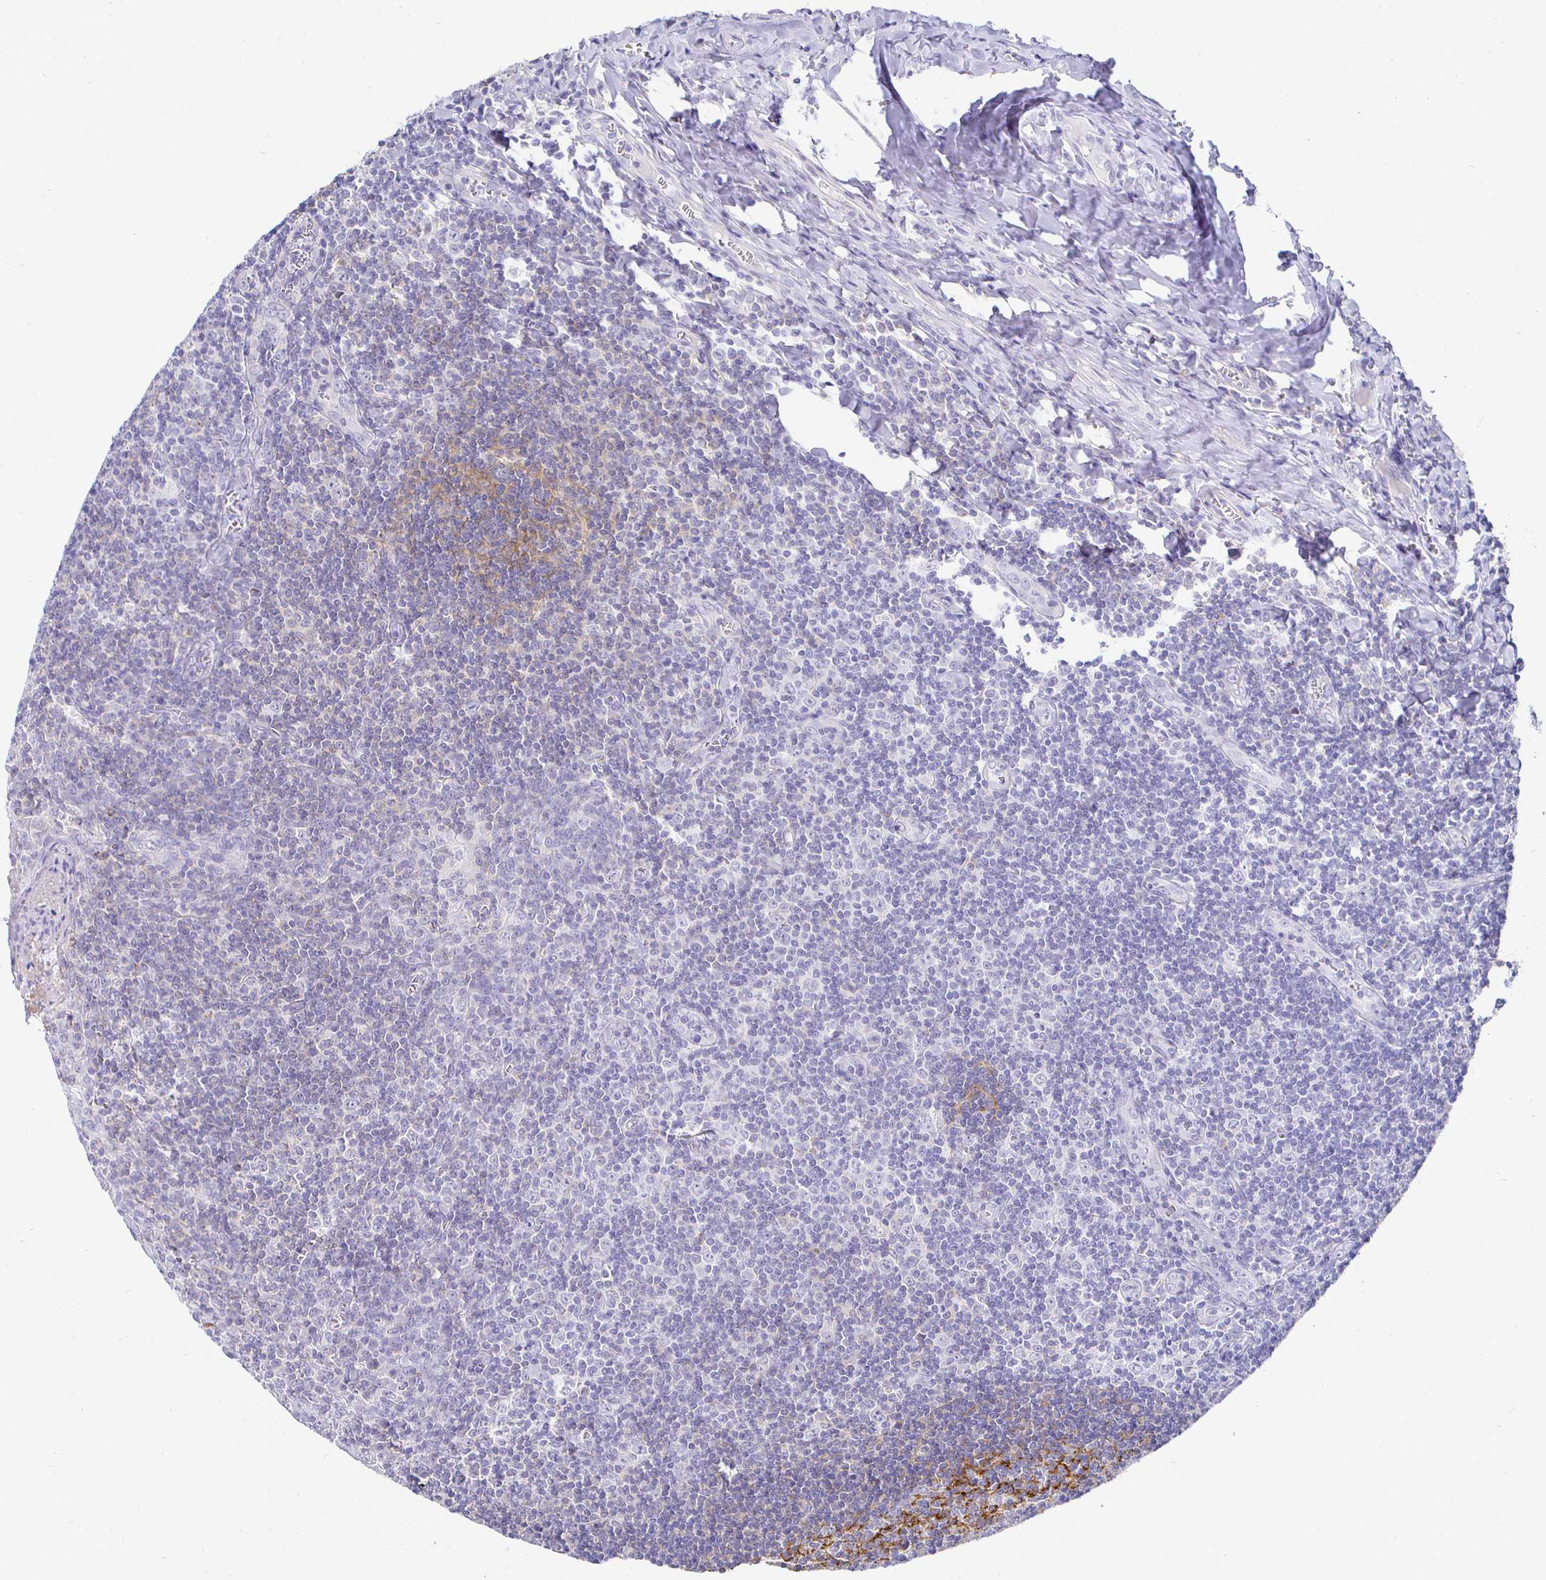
{"staining": {"intensity": "strong", "quantity": "25%-75%", "location": "cytoplasmic/membranous"}, "tissue": "tonsil", "cell_type": "Germinal center cells", "image_type": "normal", "snomed": [{"axis": "morphology", "description": "Normal tissue, NOS"}, {"axis": "morphology", "description": "Inflammation, NOS"}, {"axis": "topography", "description": "Tonsil"}], "caption": "Protein analysis of unremarkable tonsil demonstrates strong cytoplasmic/membranous staining in approximately 25%-75% of germinal center cells.", "gene": "CR2", "patient": {"sex": "female", "age": 31}}